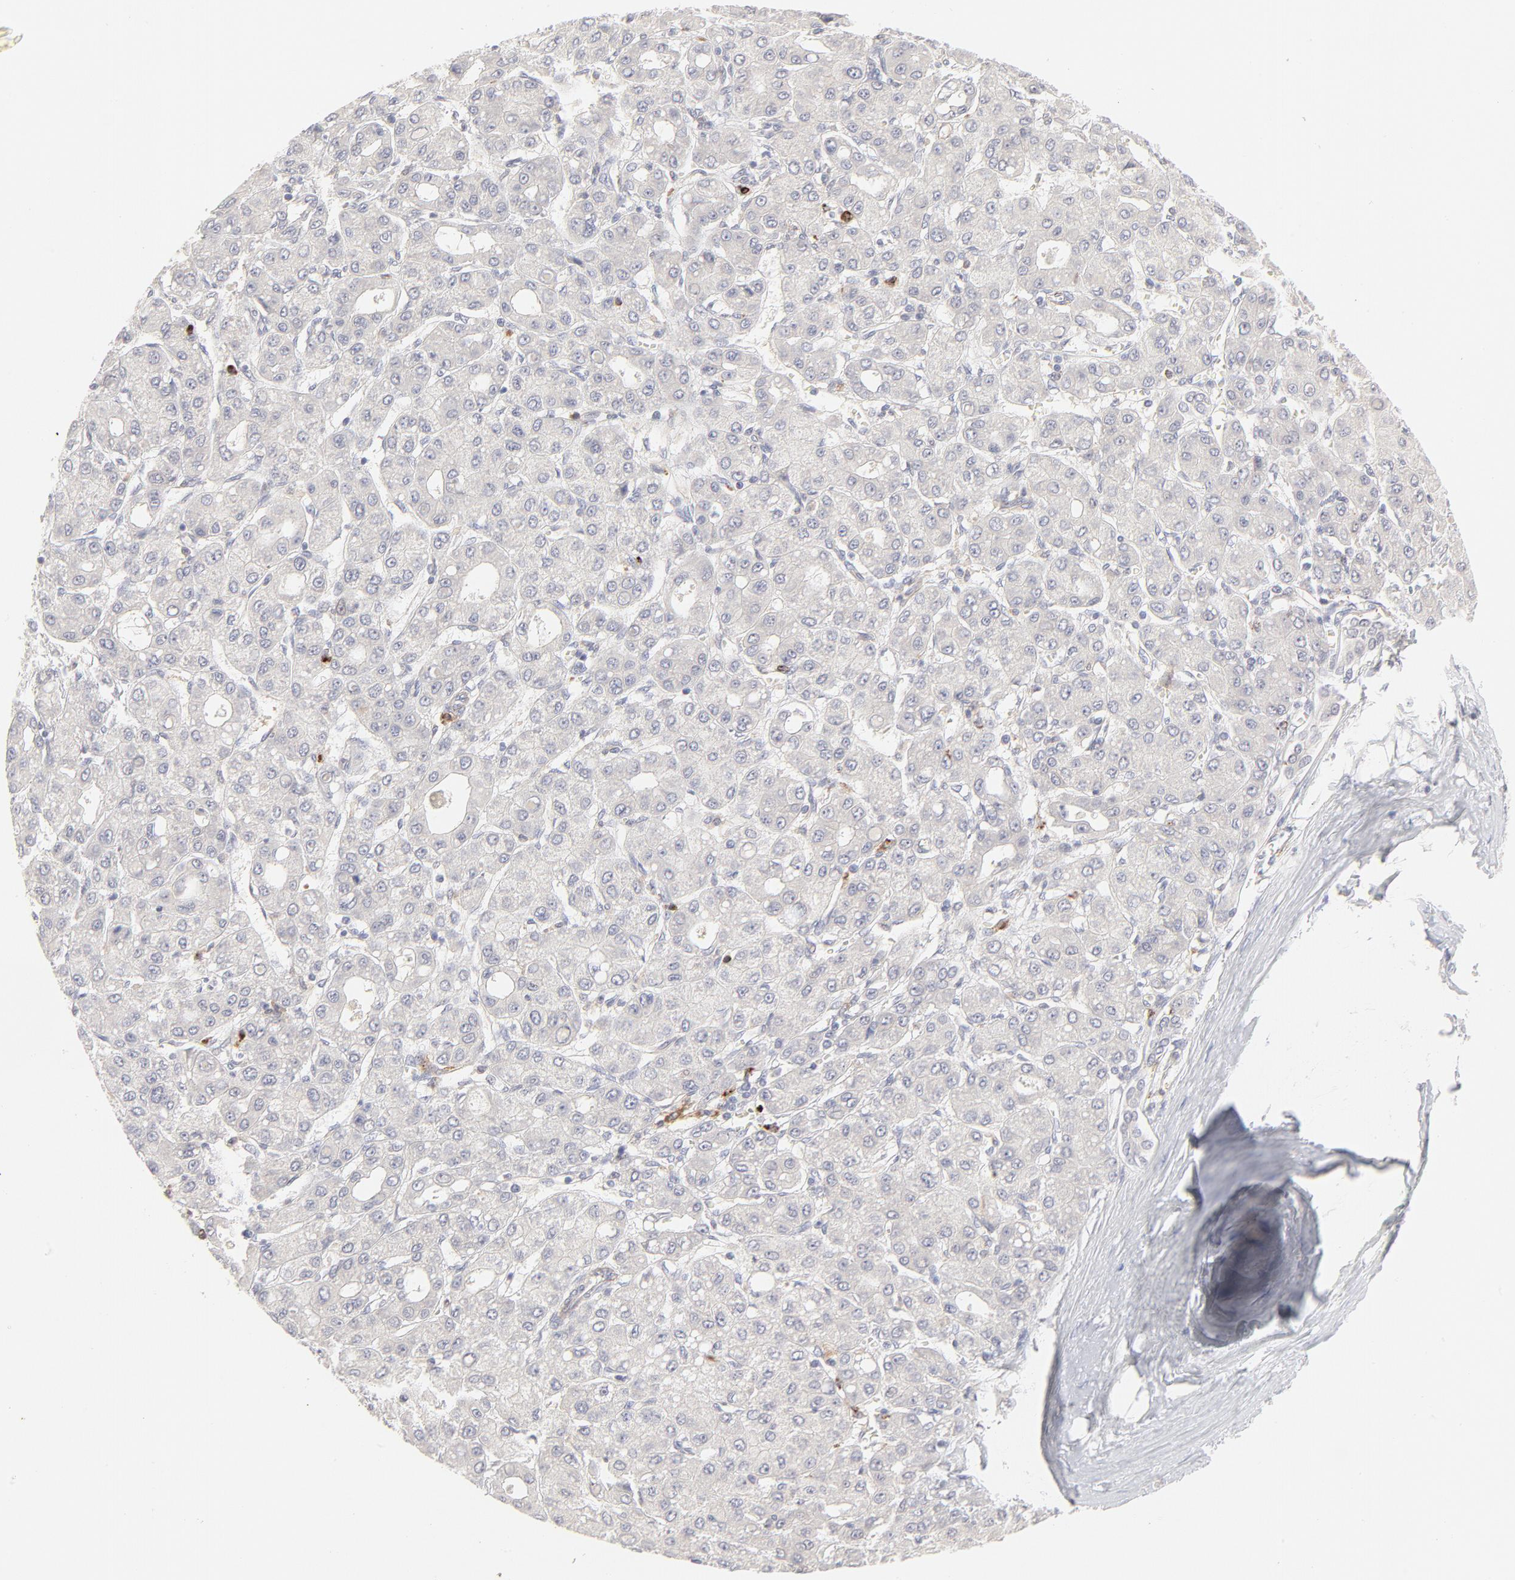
{"staining": {"intensity": "negative", "quantity": "none", "location": "none"}, "tissue": "liver cancer", "cell_type": "Tumor cells", "image_type": "cancer", "snomed": [{"axis": "morphology", "description": "Carcinoma, Hepatocellular, NOS"}, {"axis": "topography", "description": "Liver"}], "caption": "An image of liver cancer (hepatocellular carcinoma) stained for a protein reveals no brown staining in tumor cells. Brightfield microscopy of IHC stained with DAB (3,3'-diaminobenzidine) (brown) and hematoxylin (blue), captured at high magnification.", "gene": "ELF3", "patient": {"sex": "male", "age": 69}}